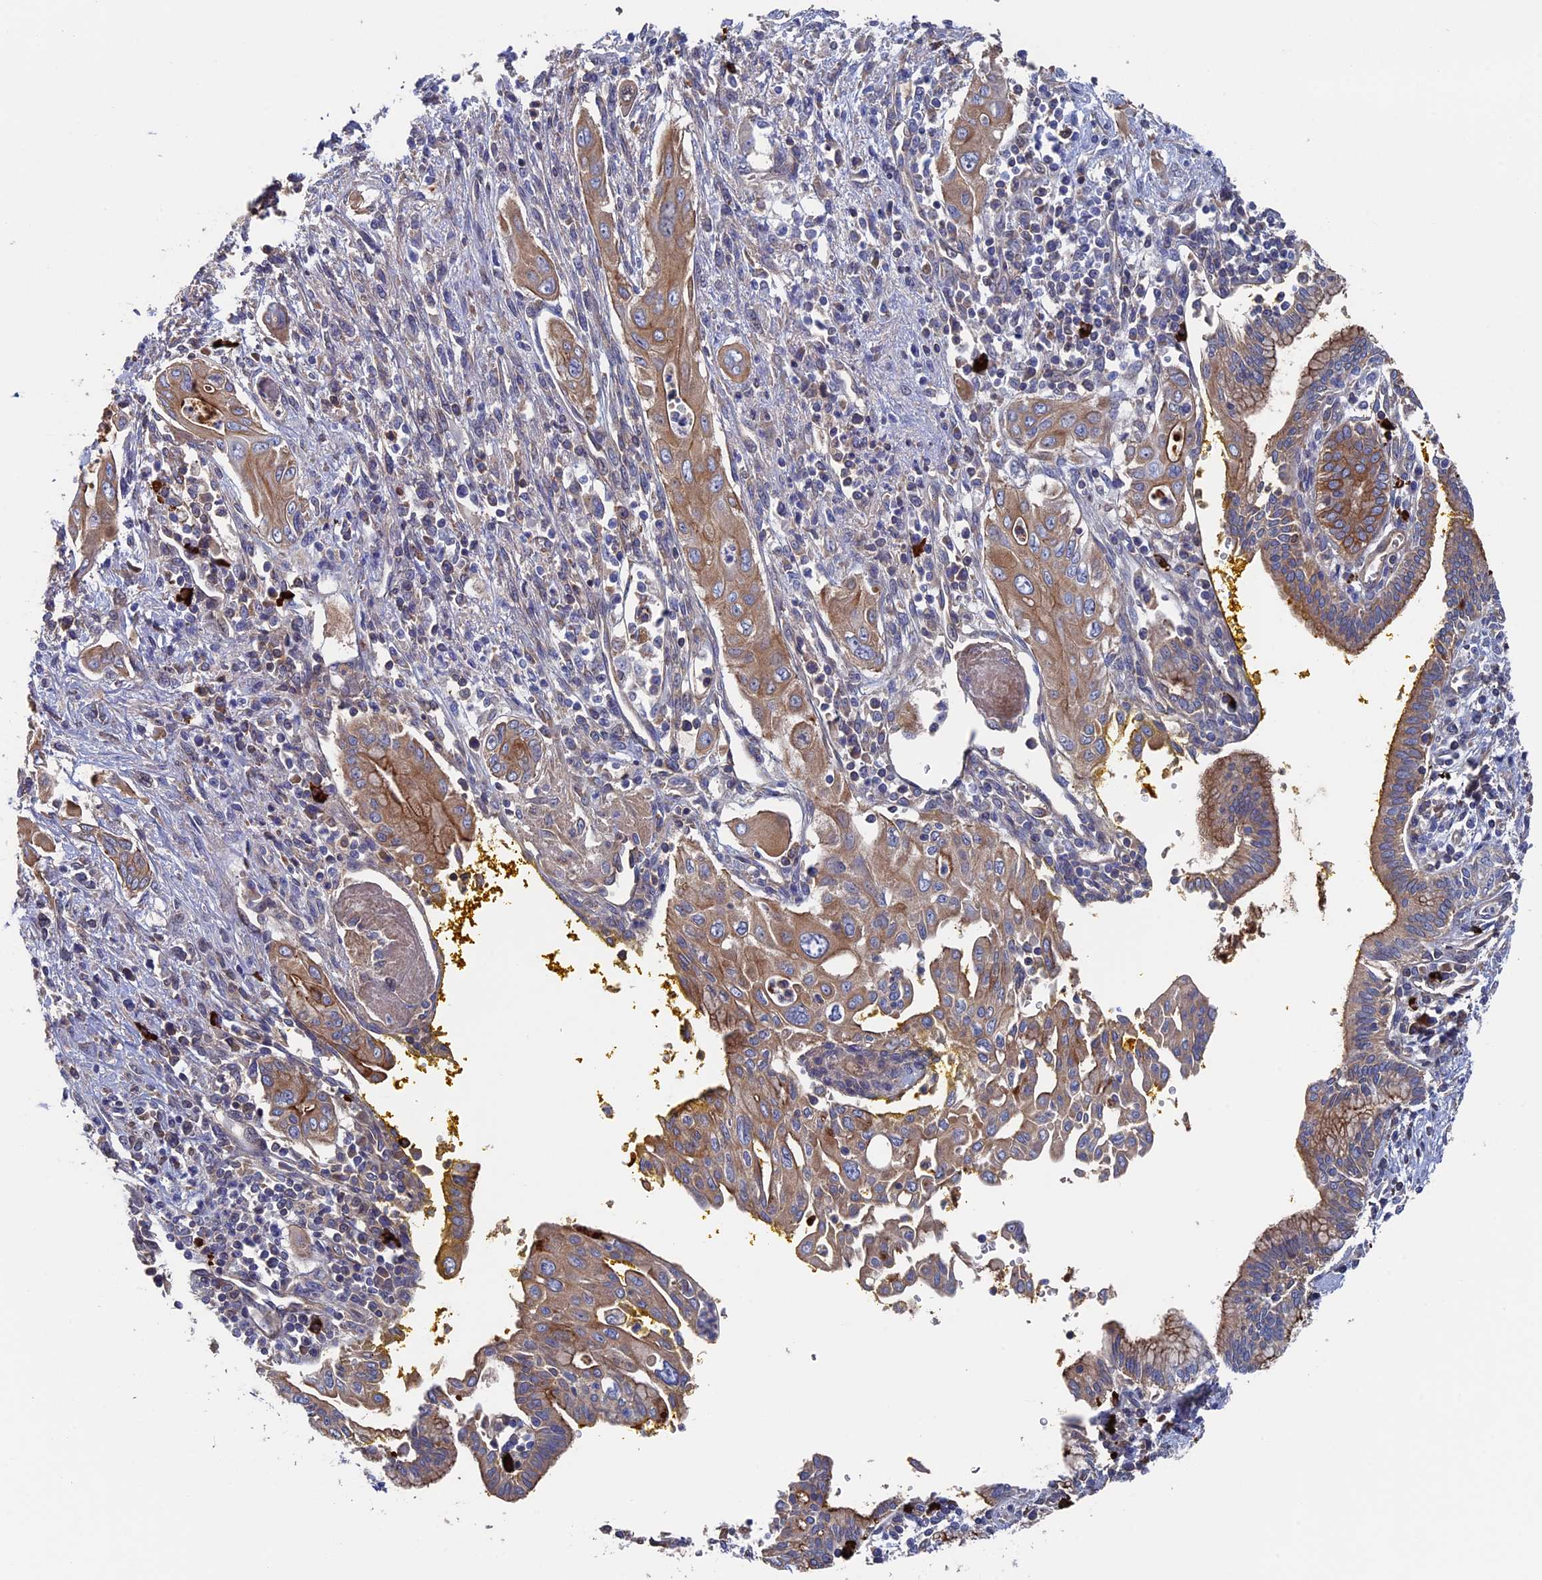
{"staining": {"intensity": "moderate", "quantity": ">75%", "location": "cytoplasmic/membranous"}, "tissue": "pancreatic cancer", "cell_type": "Tumor cells", "image_type": "cancer", "snomed": [{"axis": "morphology", "description": "Adenocarcinoma, NOS"}, {"axis": "topography", "description": "Pancreas"}], "caption": "DAB (3,3'-diaminobenzidine) immunohistochemical staining of pancreatic cancer exhibits moderate cytoplasmic/membranous protein positivity in about >75% of tumor cells.", "gene": "RPUSD1", "patient": {"sex": "male", "age": 58}}